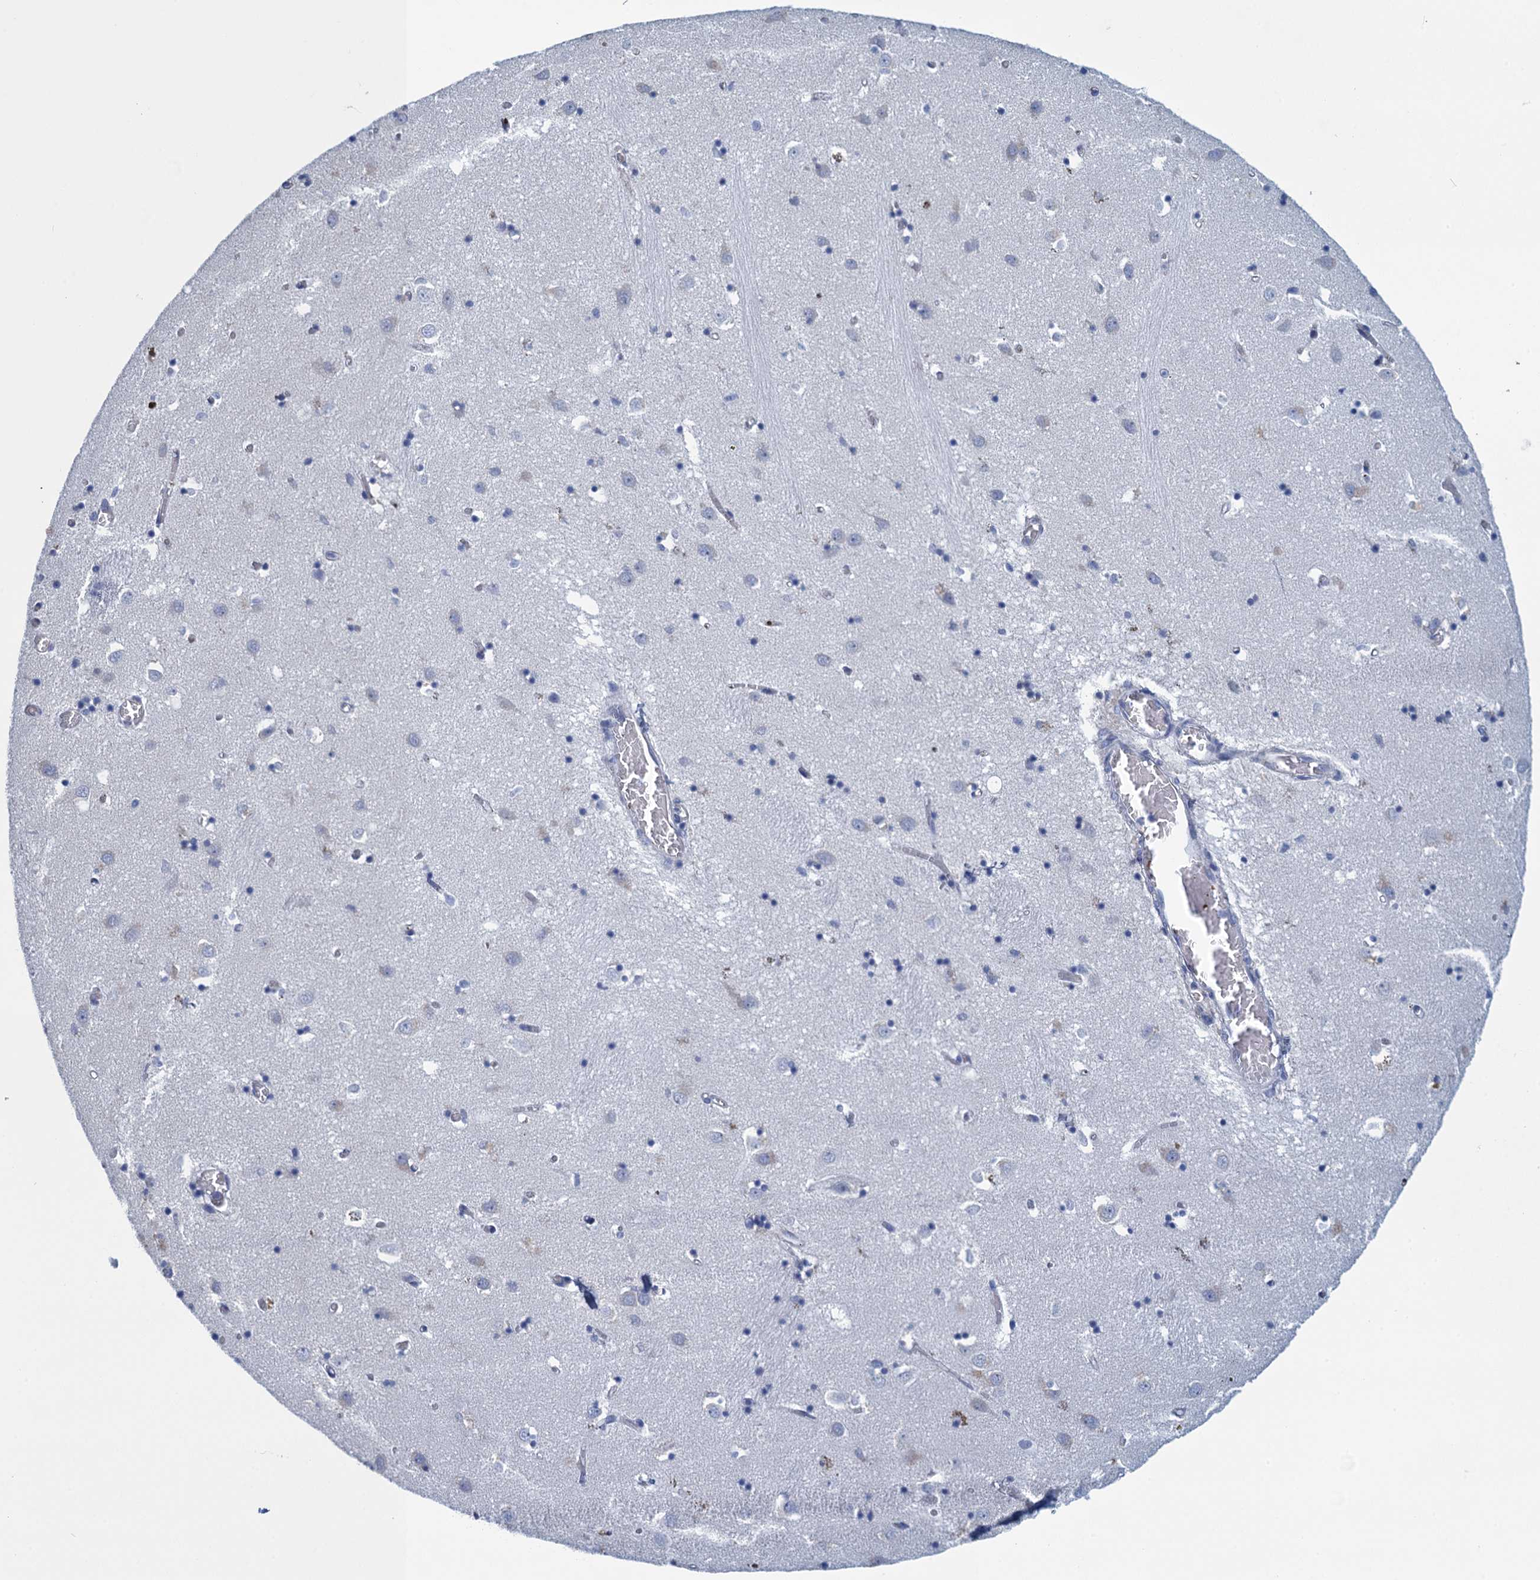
{"staining": {"intensity": "negative", "quantity": "none", "location": "none"}, "tissue": "caudate", "cell_type": "Glial cells", "image_type": "normal", "snomed": [{"axis": "morphology", "description": "Normal tissue, NOS"}, {"axis": "topography", "description": "Lateral ventricle wall"}], "caption": "Caudate stained for a protein using IHC demonstrates no staining glial cells.", "gene": "SCEL", "patient": {"sex": "male", "age": 70}}